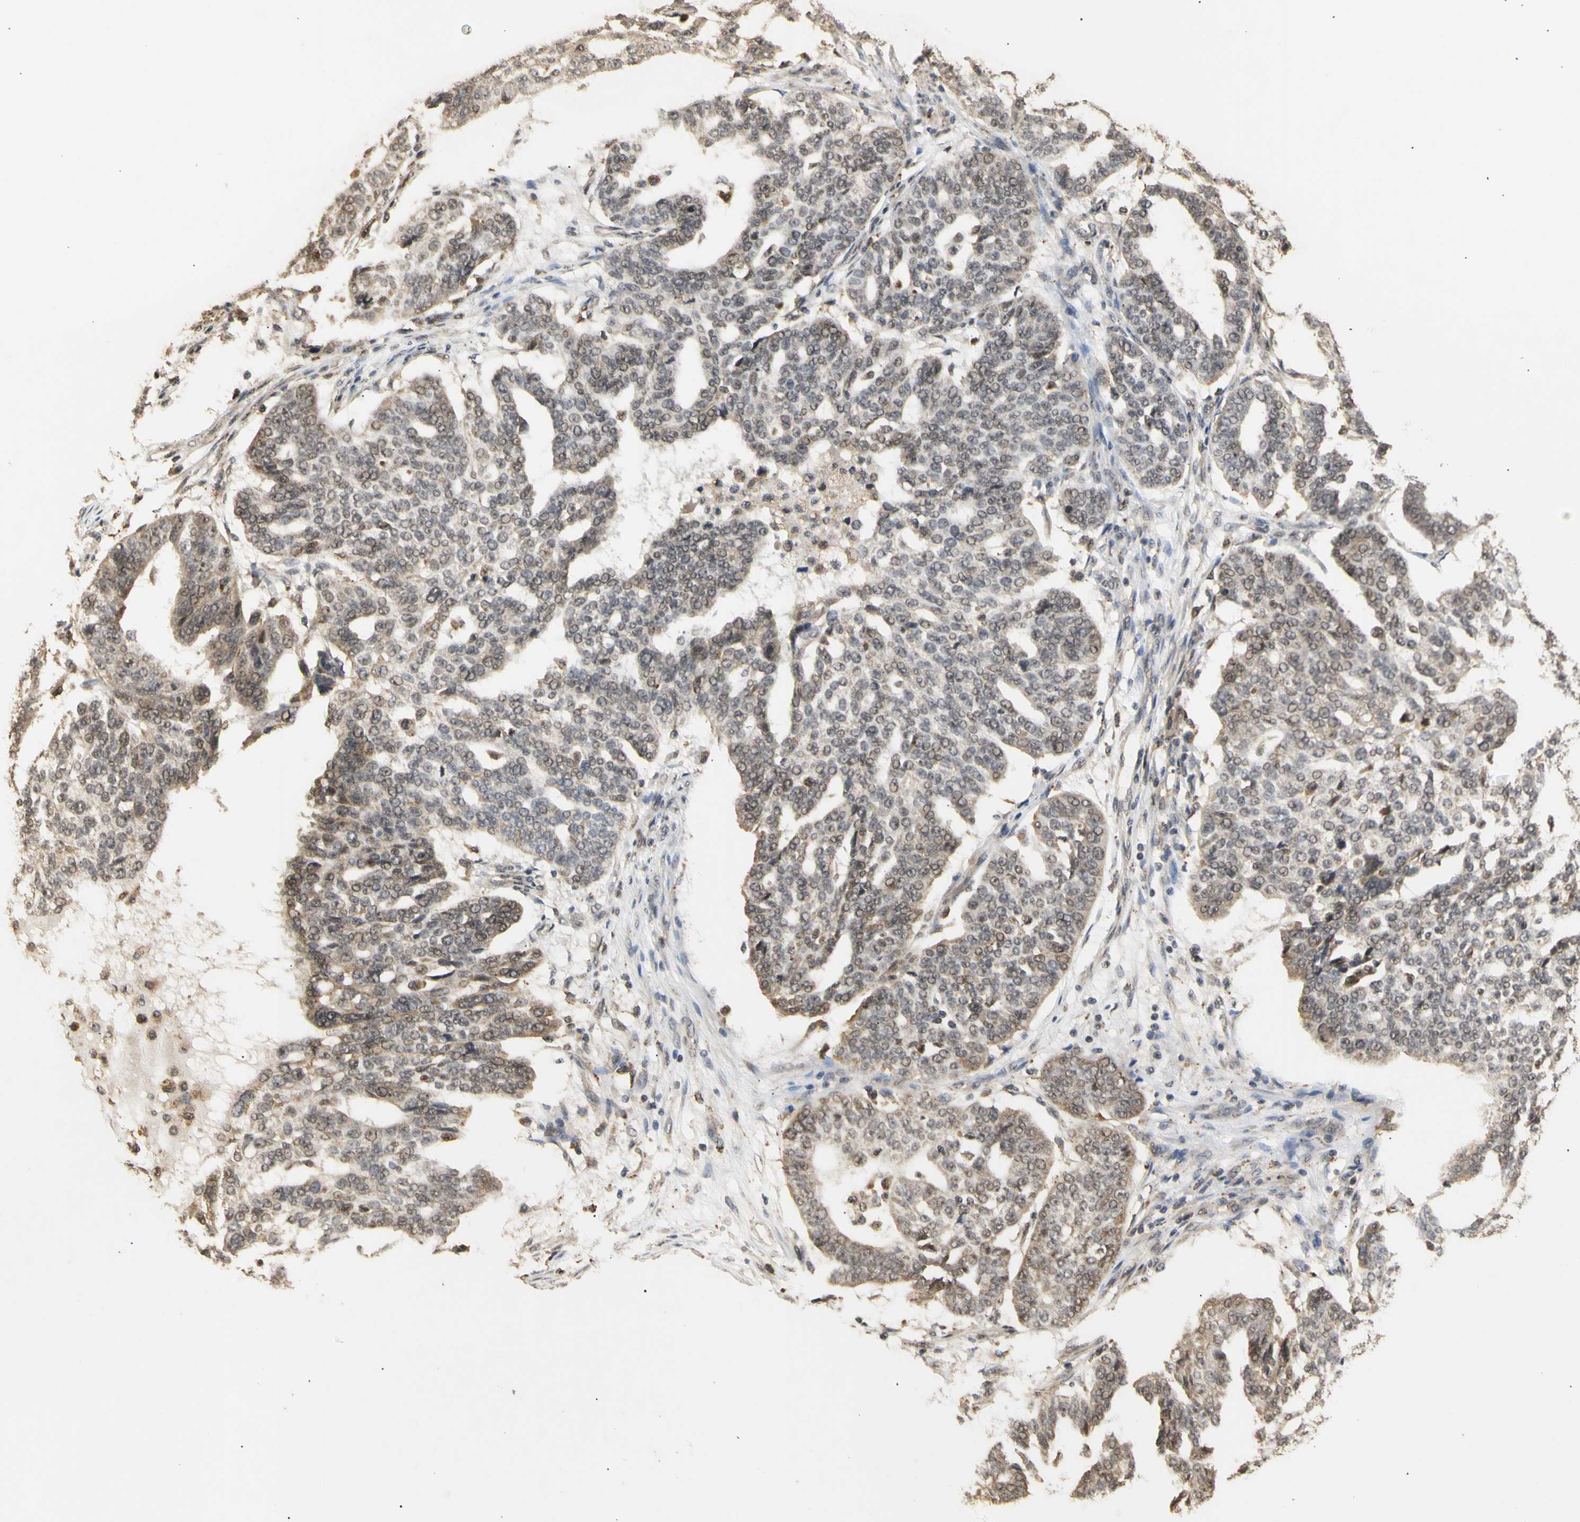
{"staining": {"intensity": "weak", "quantity": ">75%", "location": "nuclear"}, "tissue": "ovarian cancer", "cell_type": "Tumor cells", "image_type": "cancer", "snomed": [{"axis": "morphology", "description": "Cystadenocarcinoma, serous, NOS"}, {"axis": "topography", "description": "Ovary"}], "caption": "Immunohistochemical staining of human ovarian serous cystadenocarcinoma exhibits low levels of weak nuclear expression in approximately >75% of tumor cells.", "gene": "GTF2E2", "patient": {"sex": "female", "age": 59}}